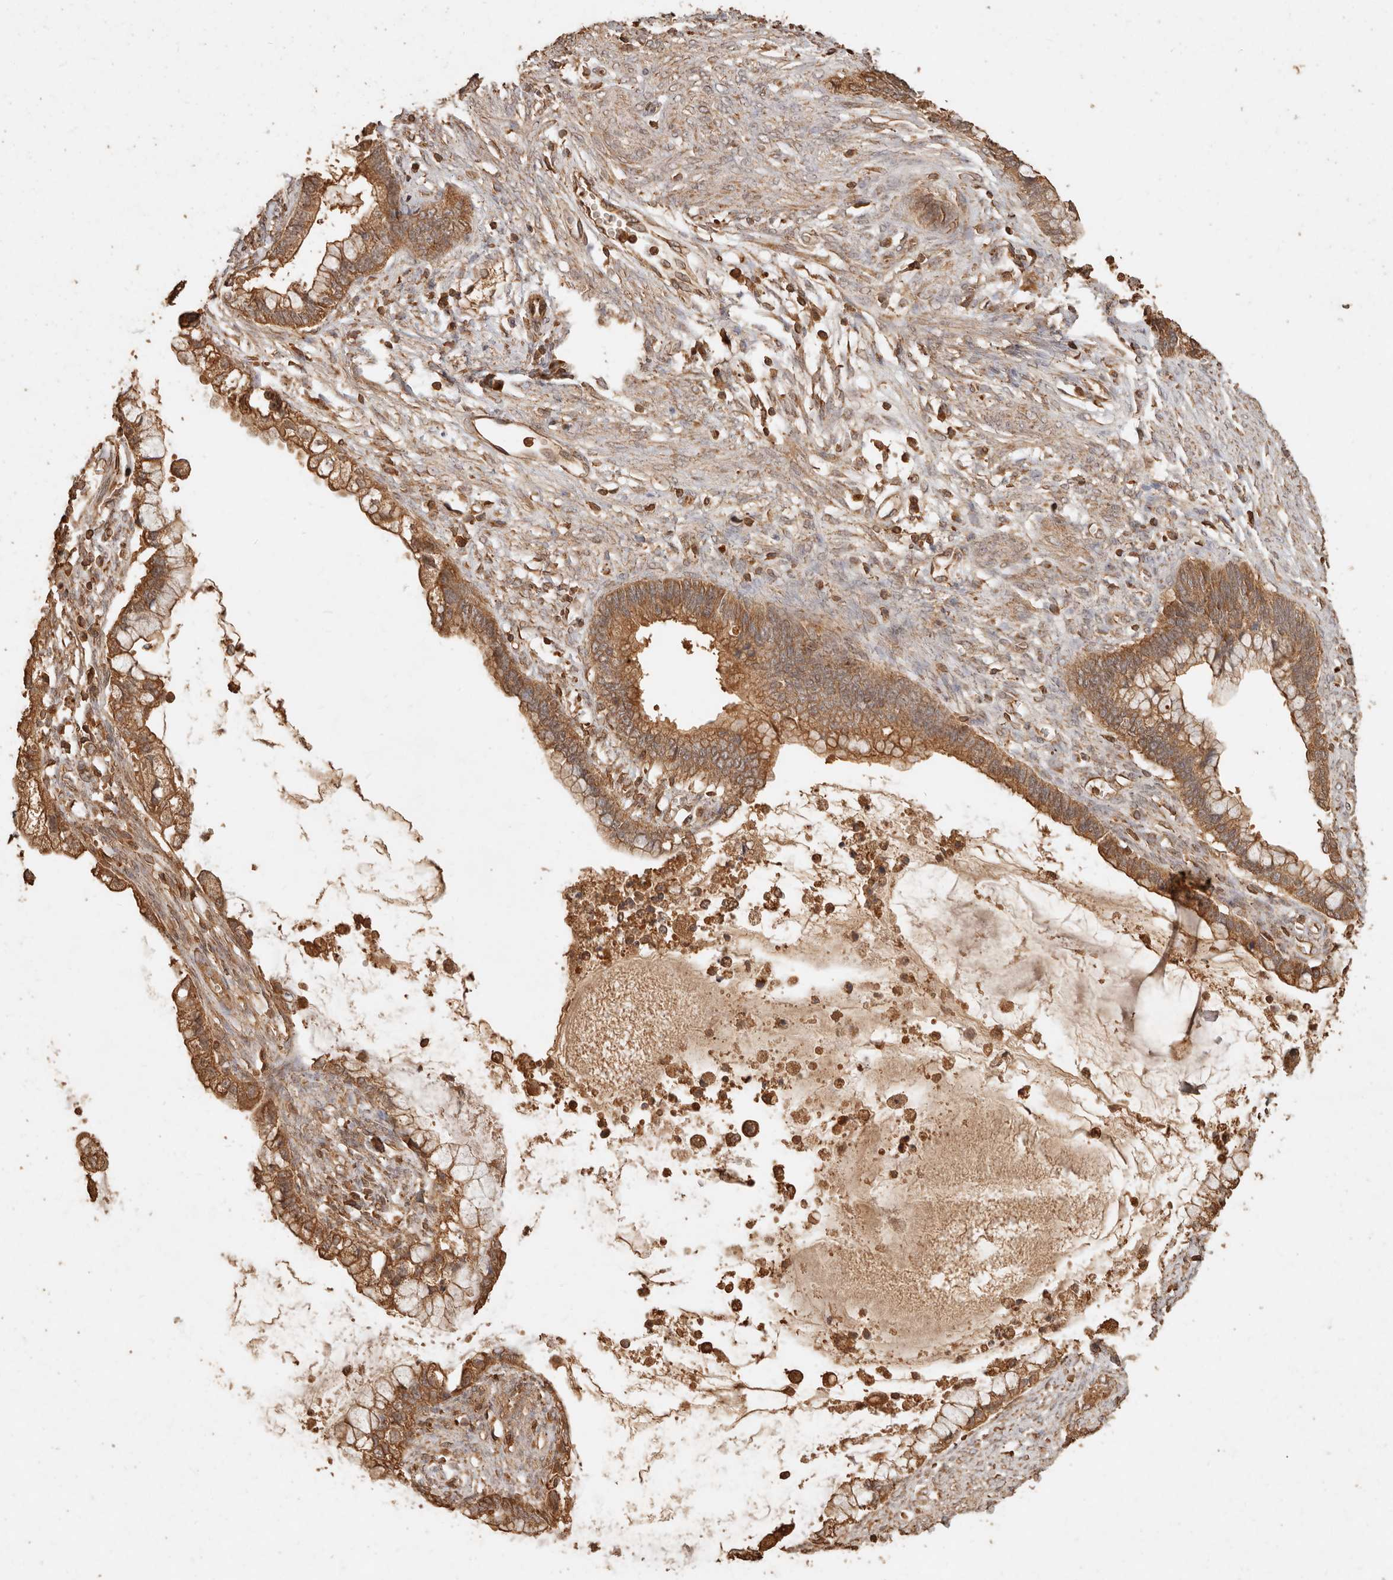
{"staining": {"intensity": "moderate", "quantity": ">75%", "location": "cytoplasmic/membranous"}, "tissue": "cervical cancer", "cell_type": "Tumor cells", "image_type": "cancer", "snomed": [{"axis": "morphology", "description": "Adenocarcinoma, NOS"}, {"axis": "topography", "description": "Cervix"}], "caption": "Human cervical cancer stained for a protein (brown) reveals moderate cytoplasmic/membranous positive positivity in about >75% of tumor cells.", "gene": "FAM180B", "patient": {"sex": "female", "age": 44}}